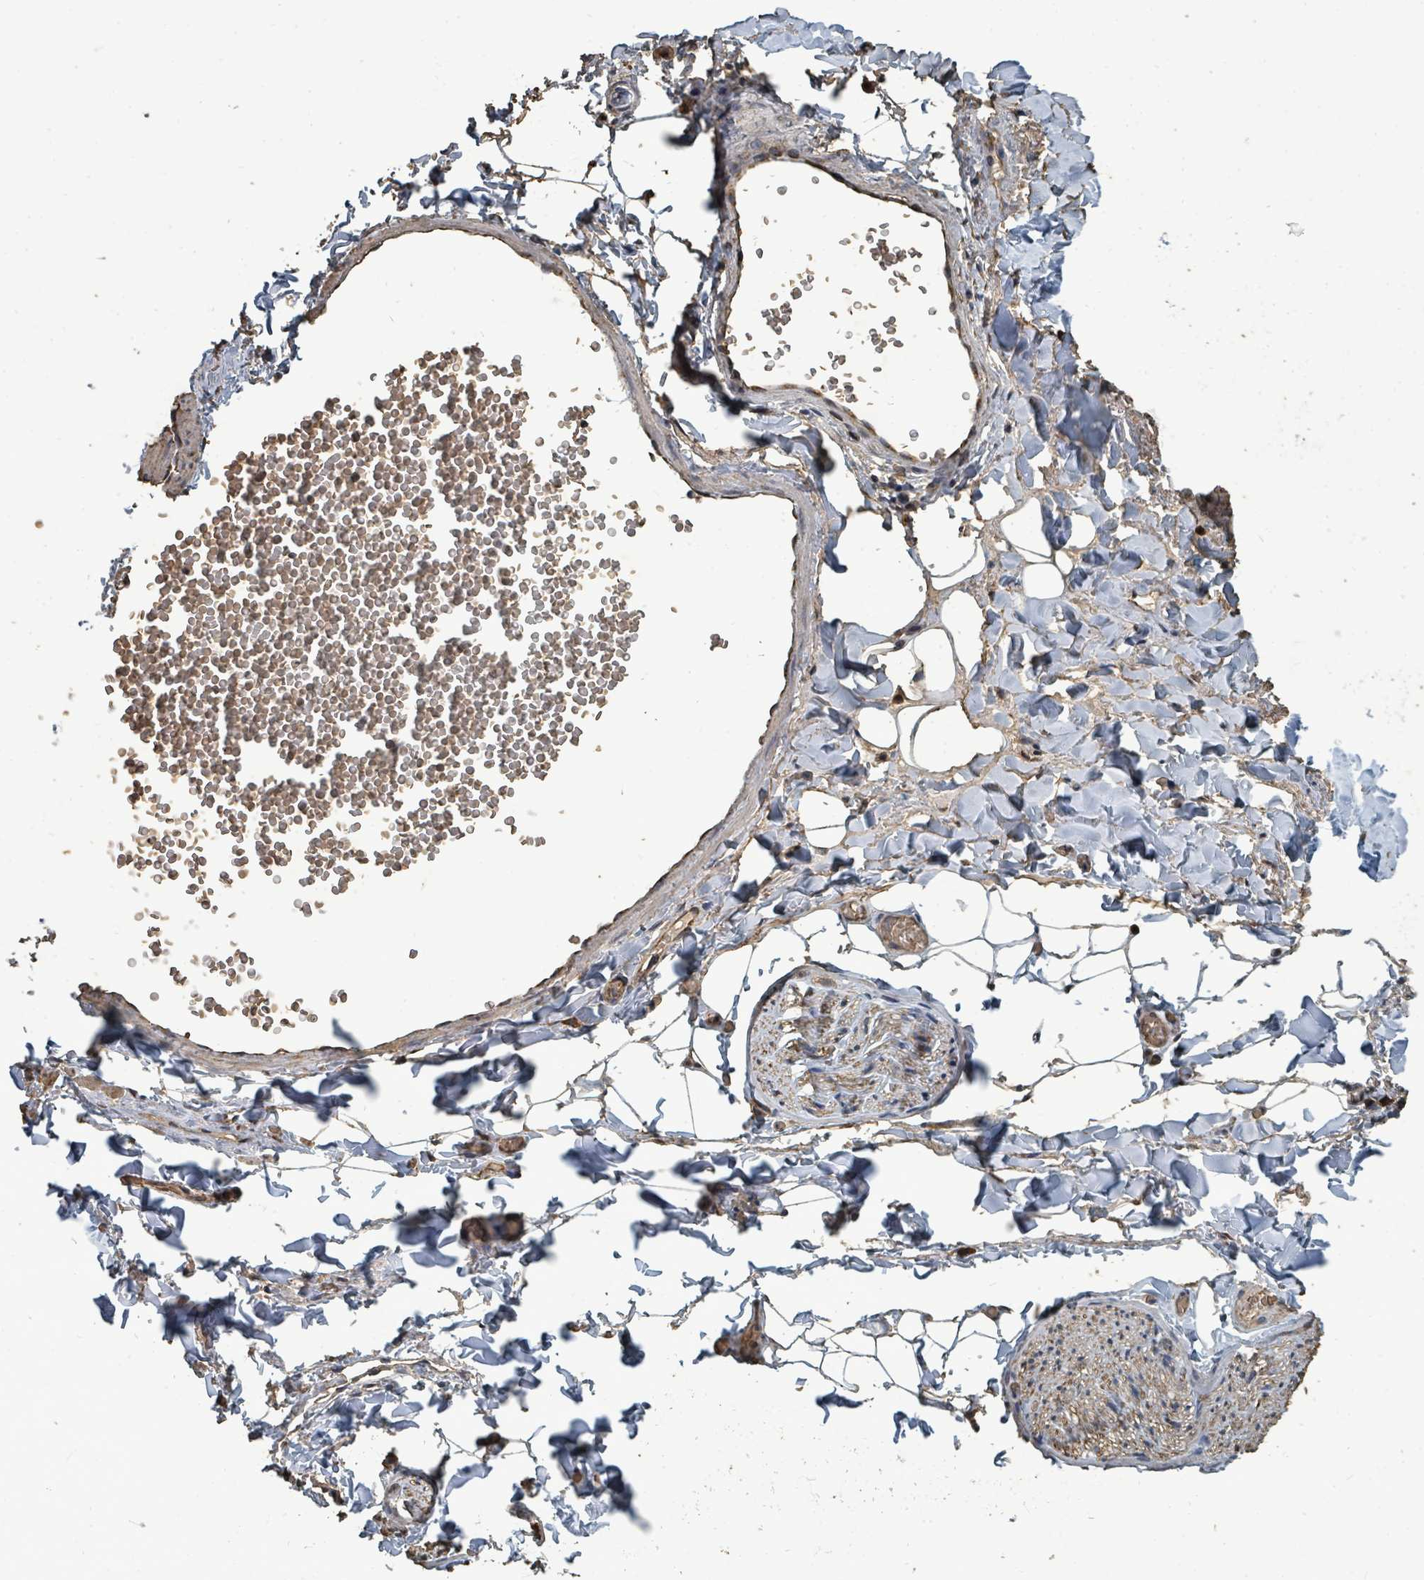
{"staining": {"intensity": "moderate", "quantity": ">75%", "location": "cytoplasmic/membranous"}, "tissue": "adipose tissue", "cell_type": "Adipocytes", "image_type": "normal", "snomed": [{"axis": "morphology", "description": "Normal tissue, NOS"}, {"axis": "morphology", "description": "Carcinoma, NOS"}, {"axis": "topography", "description": "Pancreas"}, {"axis": "topography", "description": "Peripheral nerve tissue"}], "caption": "Adipocytes exhibit medium levels of moderate cytoplasmic/membranous positivity in approximately >75% of cells in unremarkable adipose tissue. The protein is shown in brown color, while the nuclei are stained blue.", "gene": "C6orf52", "patient": {"sex": "female", "age": 29}}